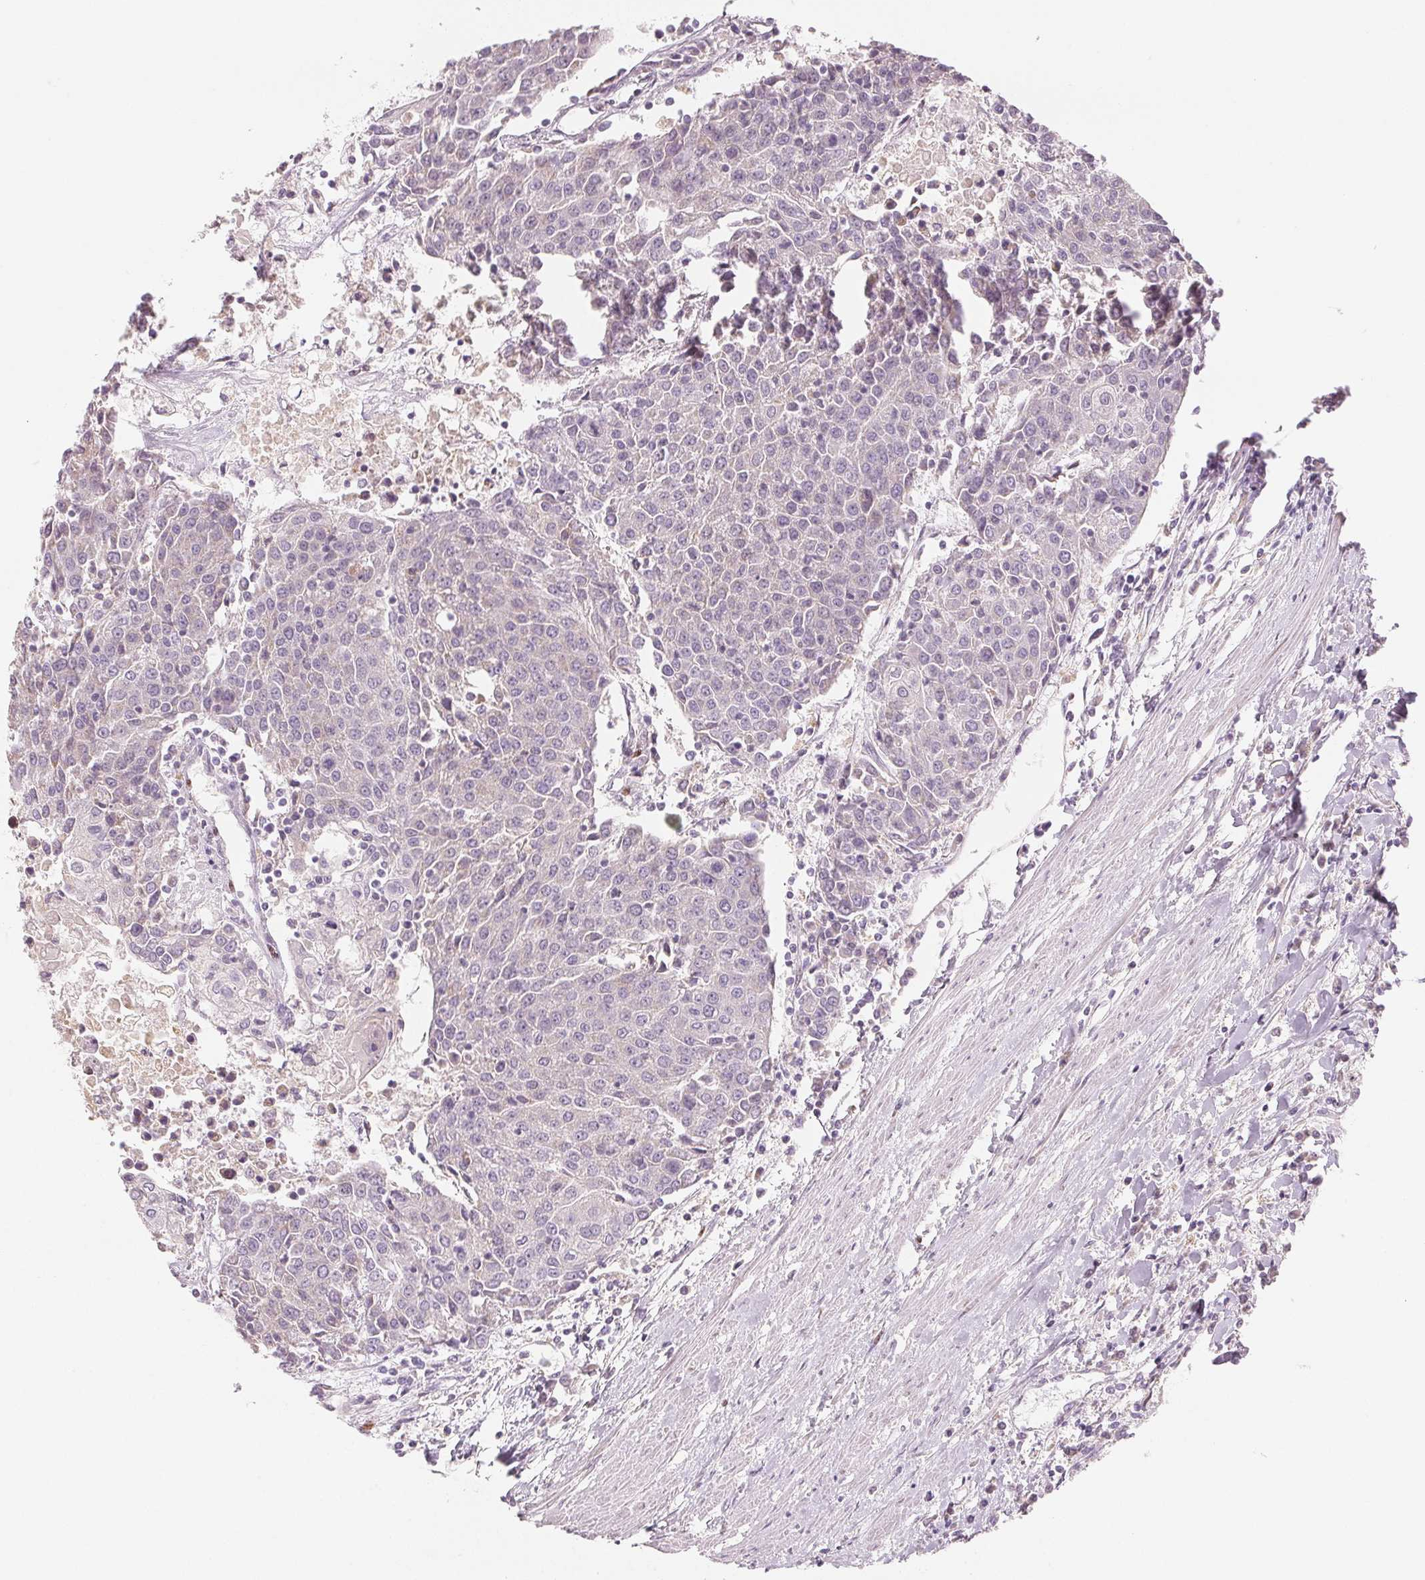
{"staining": {"intensity": "negative", "quantity": "none", "location": "none"}, "tissue": "urothelial cancer", "cell_type": "Tumor cells", "image_type": "cancer", "snomed": [{"axis": "morphology", "description": "Urothelial carcinoma, High grade"}, {"axis": "topography", "description": "Urinary bladder"}], "caption": "The photomicrograph exhibits no significant expression in tumor cells of urothelial carcinoma (high-grade).", "gene": "SMARCD3", "patient": {"sex": "female", "age": 85}}